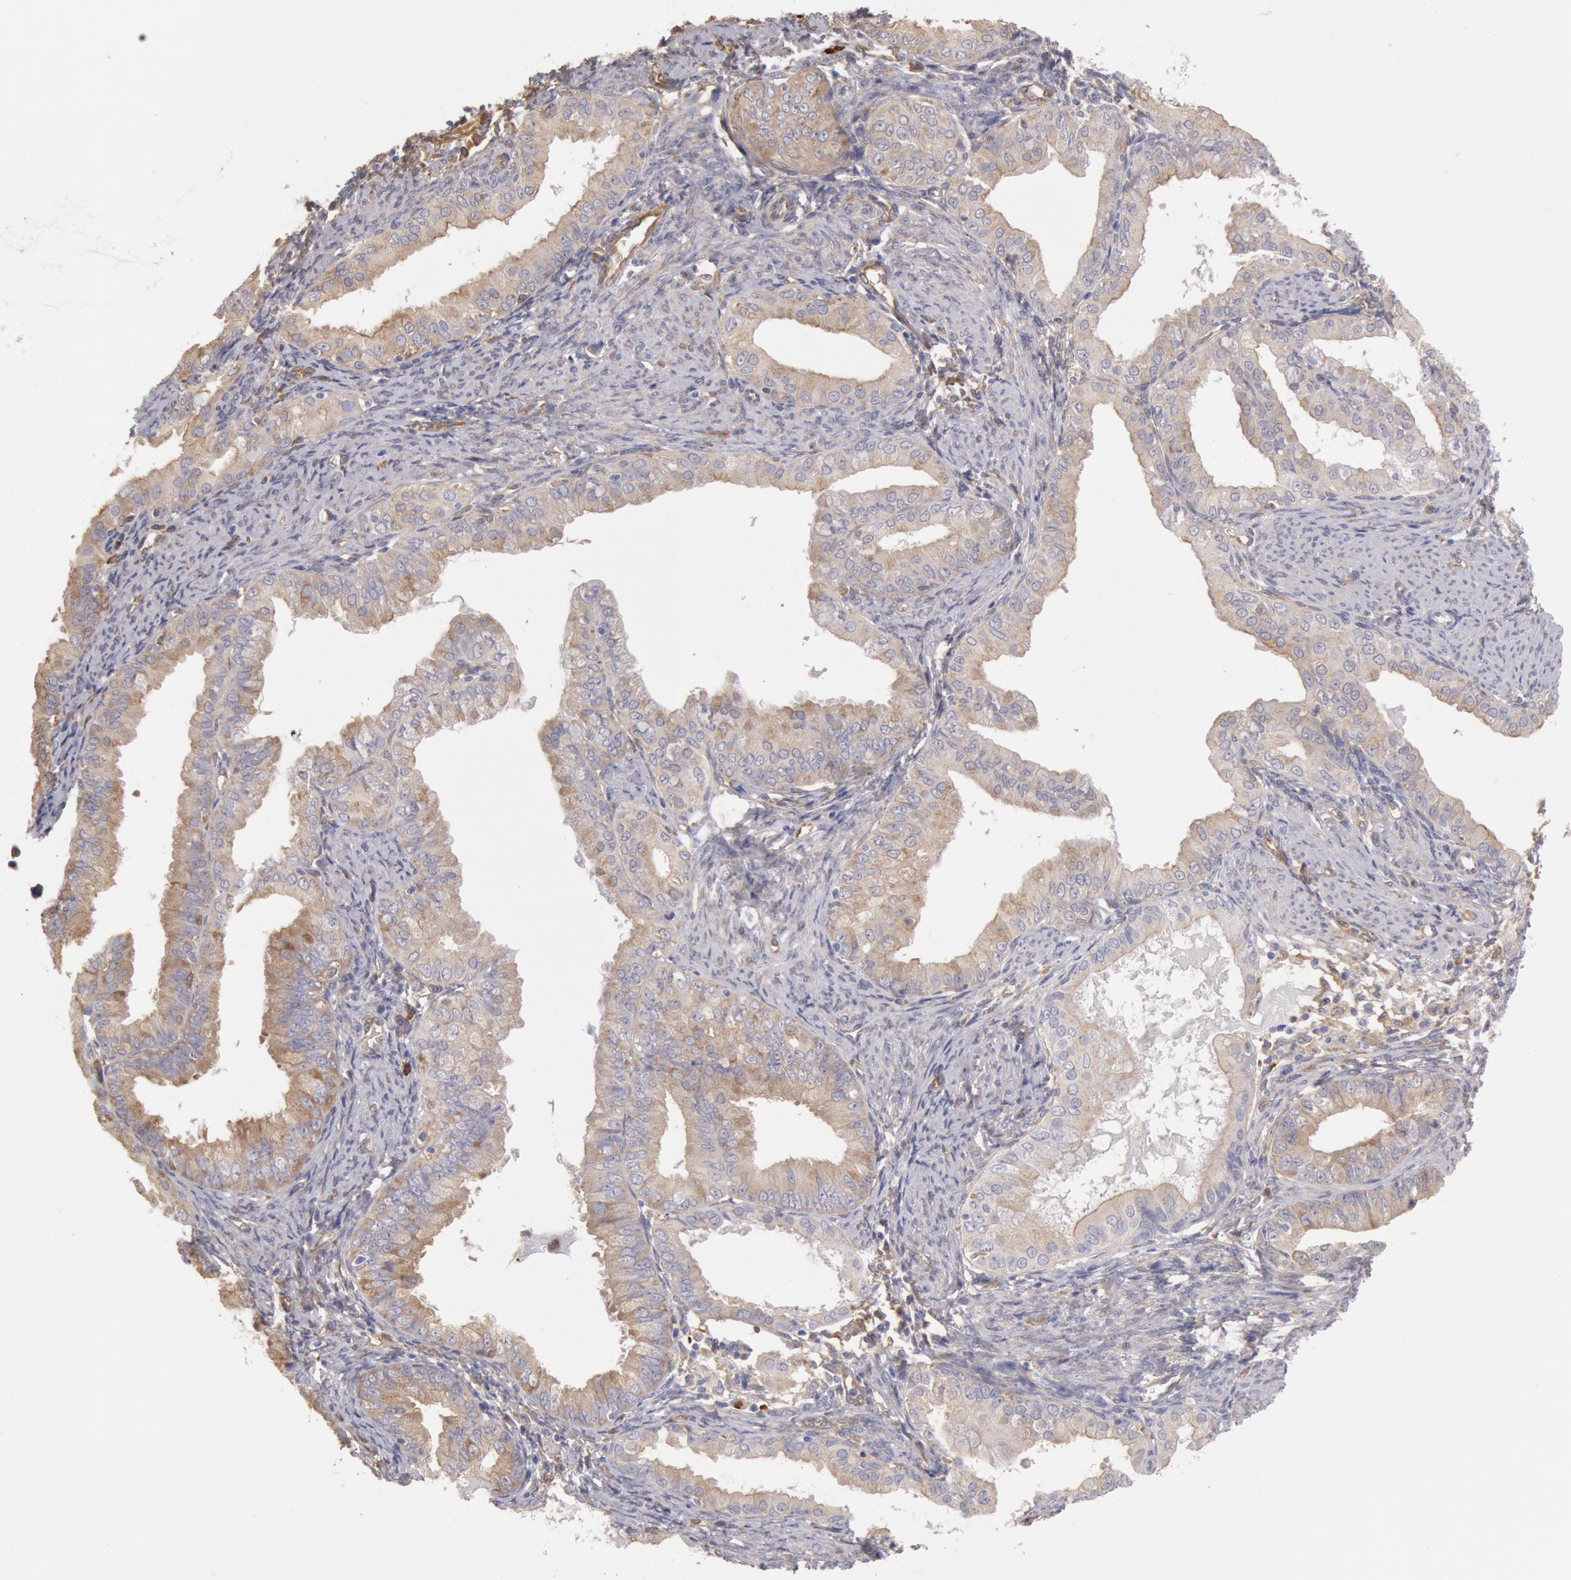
{"staining": {"intensity": "weak", "quantity": ">75%", "location": "cytoplasmic/membranous"}, "tissue": "endometrial cancer", "cell_type": "Tumor cells", "image_type": "cancer", "snomed": [{"axis": "morphology", "description": "Adenocarcinoma, NOS"}, {"axis": "topography", "description": "Endometrium"}], "caption": "This histopathology image demonstrates IHC staining of human adenocarcinoma (endometrial), with low weak cytoplasmic/membranous staining in about >75% of tumor cells.", "gene": "CCDC50", "patient": {"sex": "female", "age": 76}}